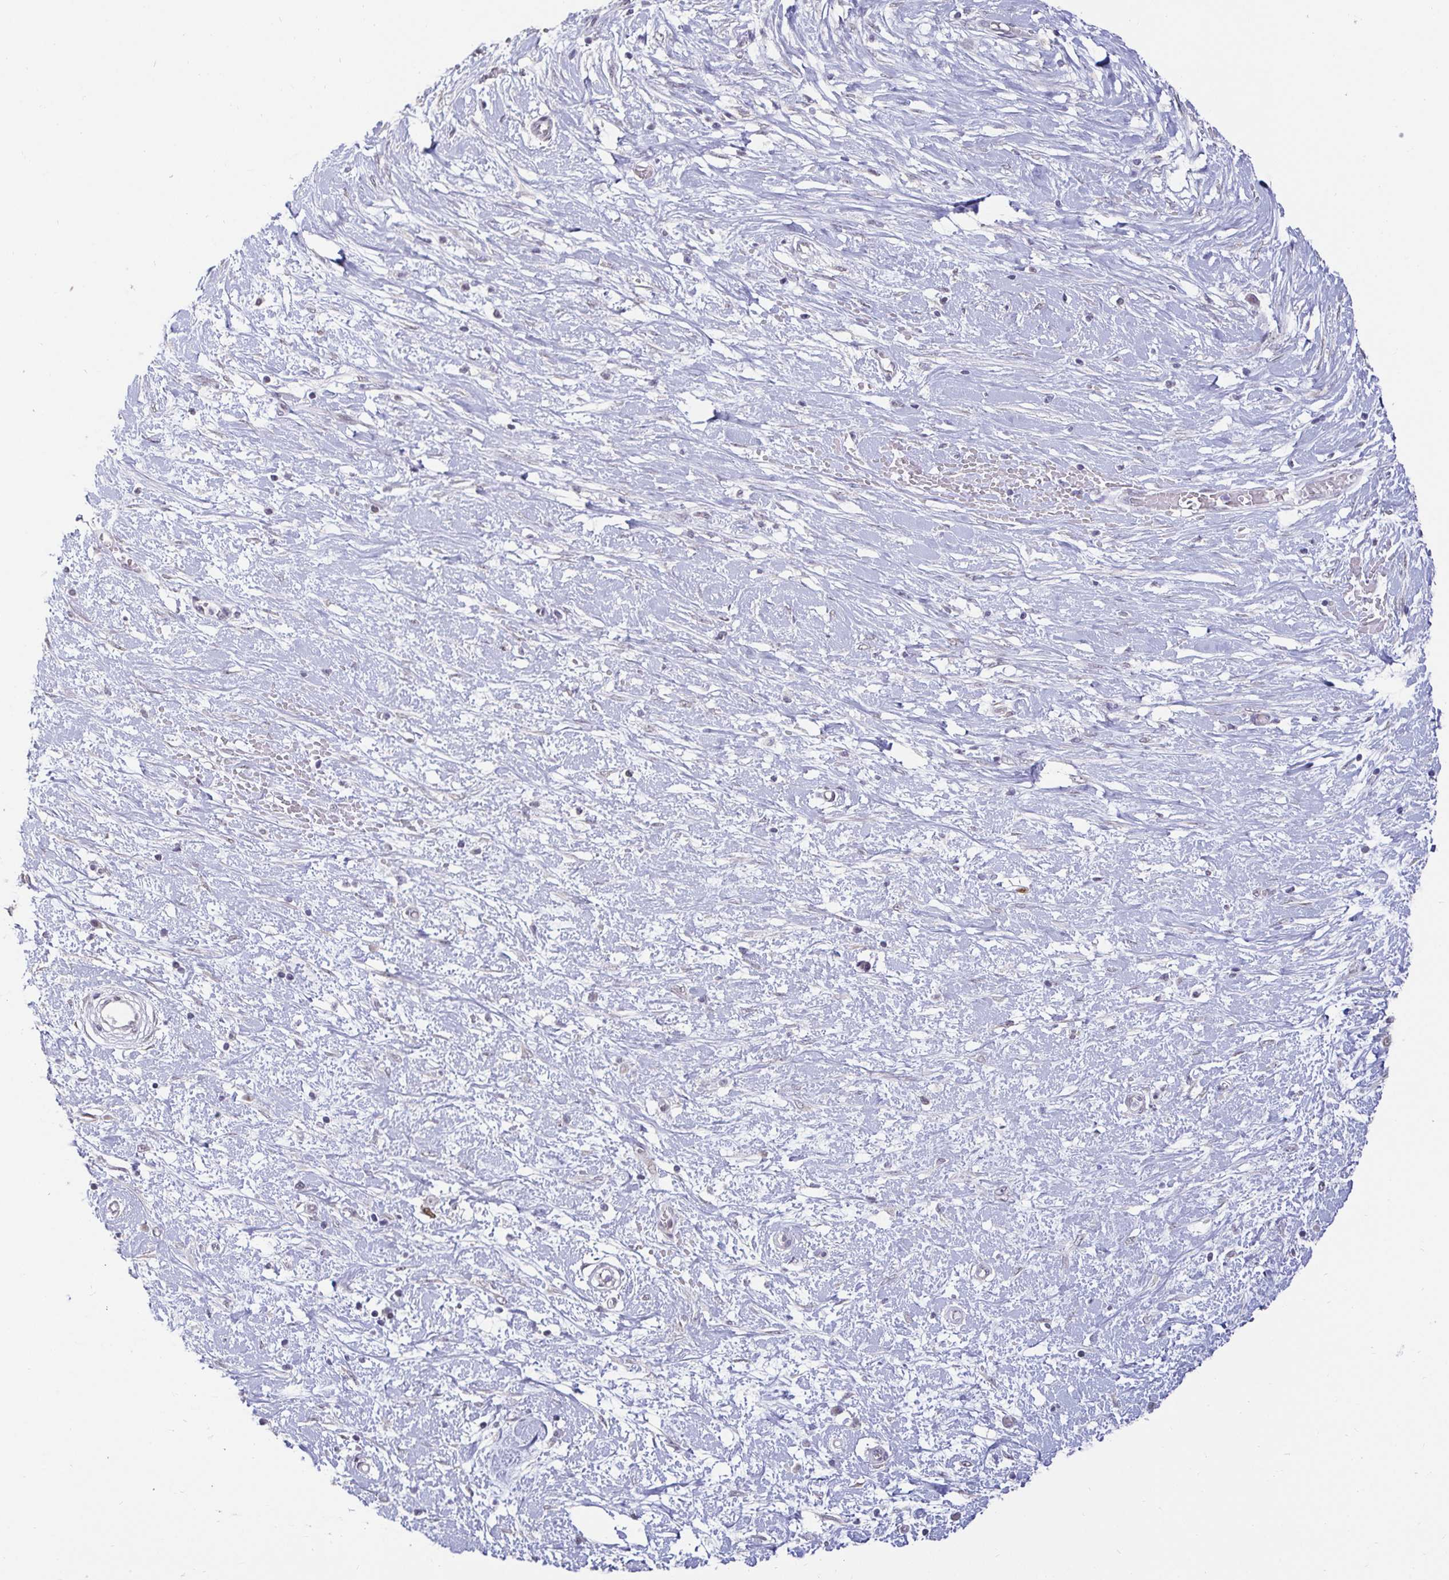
{"staining": {"intensity": "weak", "quantity": "<25%", "location": "nuclear"}, "tissue": "pancreatic cancer", "cell_type": "Tumor cells", "image_type": "cancer", "snomed": [{"axis": "morphology", "description": "Adenocarcinoma, NOS"}, {"axis": "topography", "description": "Pancreas"}], "caption": "Immunohistochemistry (IHC) micrograph of pancreatic adenocarcinoma stained for a protein (brown), which reveals no staining in tumor cells.", "gene": "ANLN", "patient": {"sex": "female", "age": 63}}